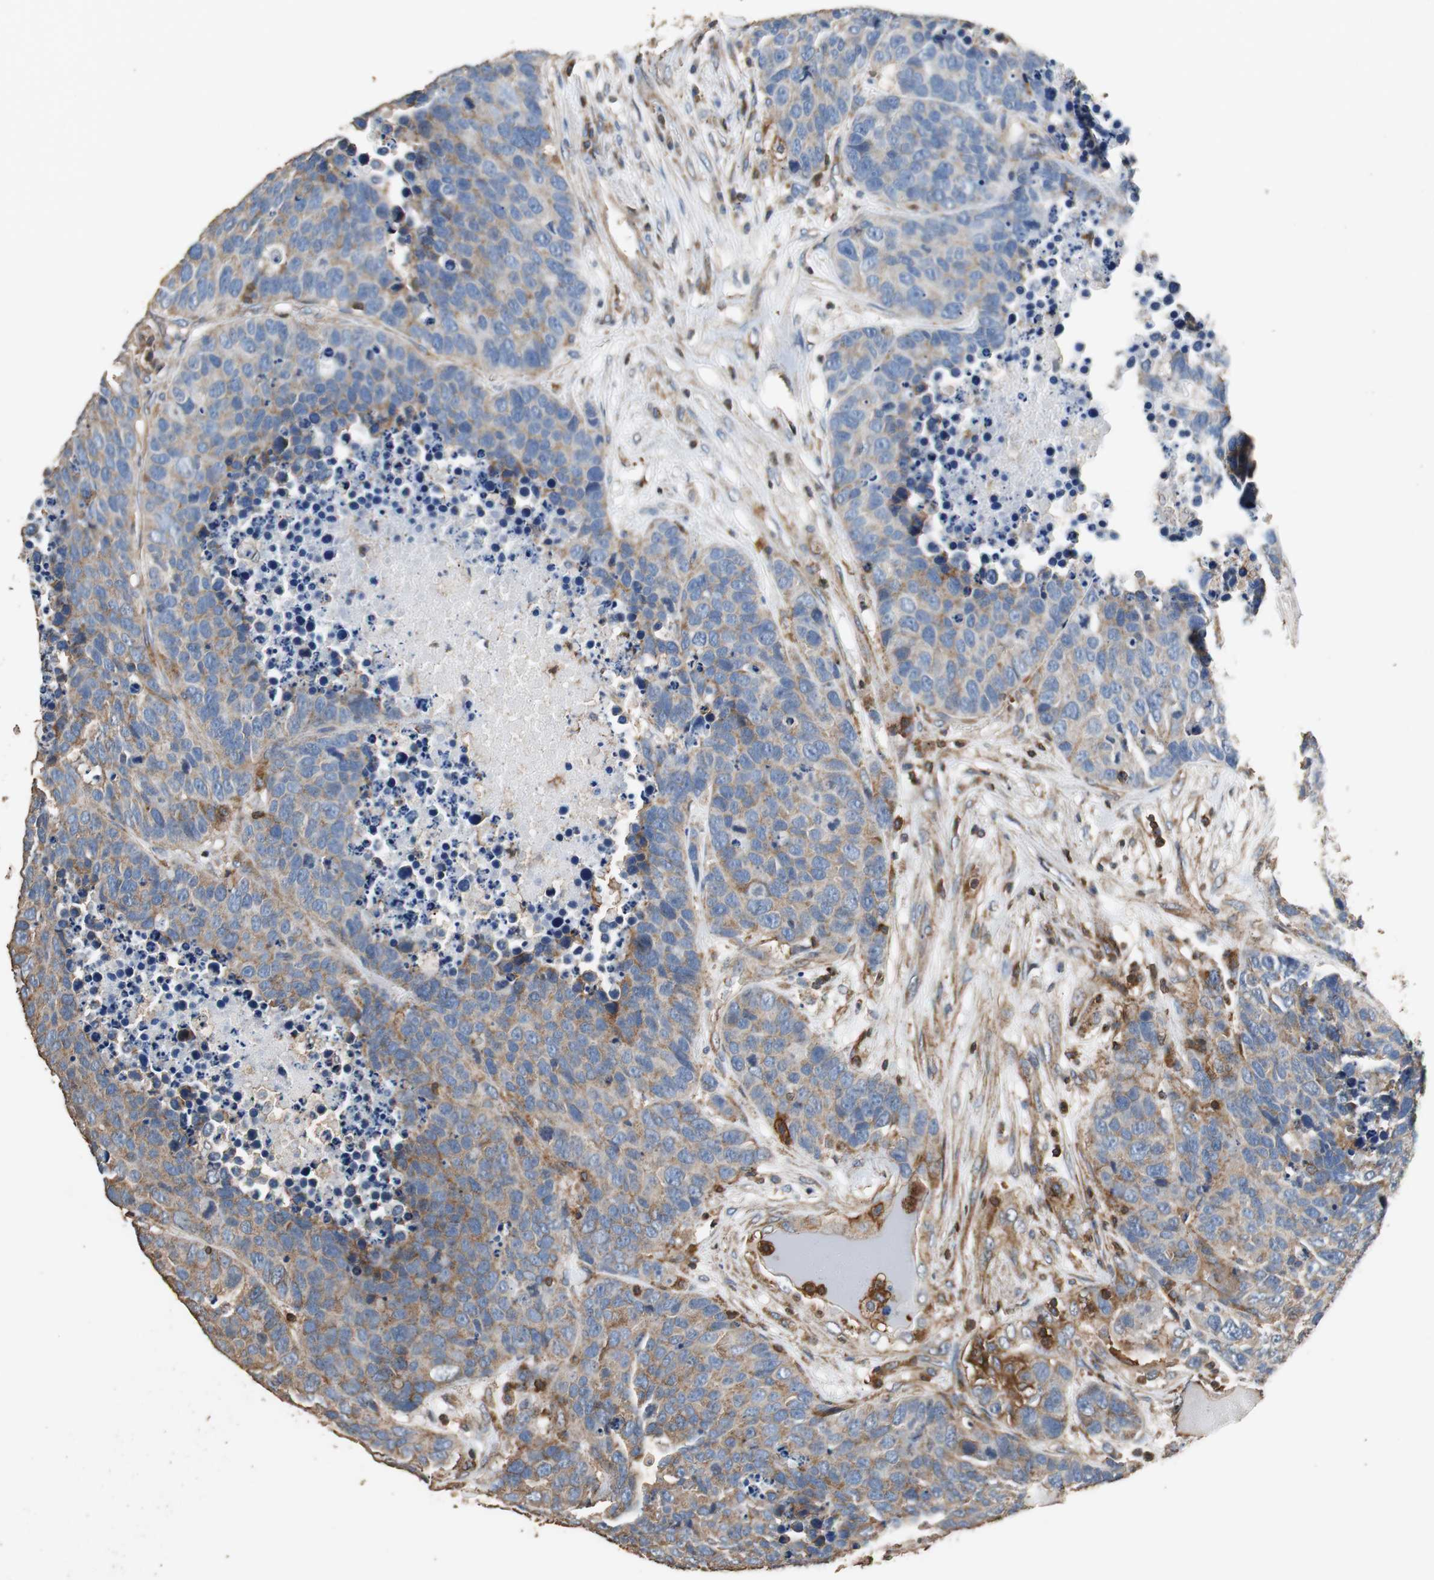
{"staining": {"intensity": "weak", "quantity": ">75%", "location": "cytoplasmic/membranous"}, "tissue": "carcinoid", "cell_type": "Tumor cells", "image_type": "cancer", "snomed": [{"axis": "morphology", "description": "Carcinoid, malignant, NOS"}, {"axis": "topography", "description": "Lung"}], "caption": "Carcinoid was stained to show a protein in brown. There is low levels of weak cytoplasmic/membranous expression in approximately >75% of tumor cells. The staining was performed using DAB (3,3'-diaminobenzidine) to visualize the protein expression in brown, while the nuclei were stained in blue with hematoxylin (Magnification: 20x).", "gene": "PRKRA", "patient": {"sex": "male", "age": 60}}